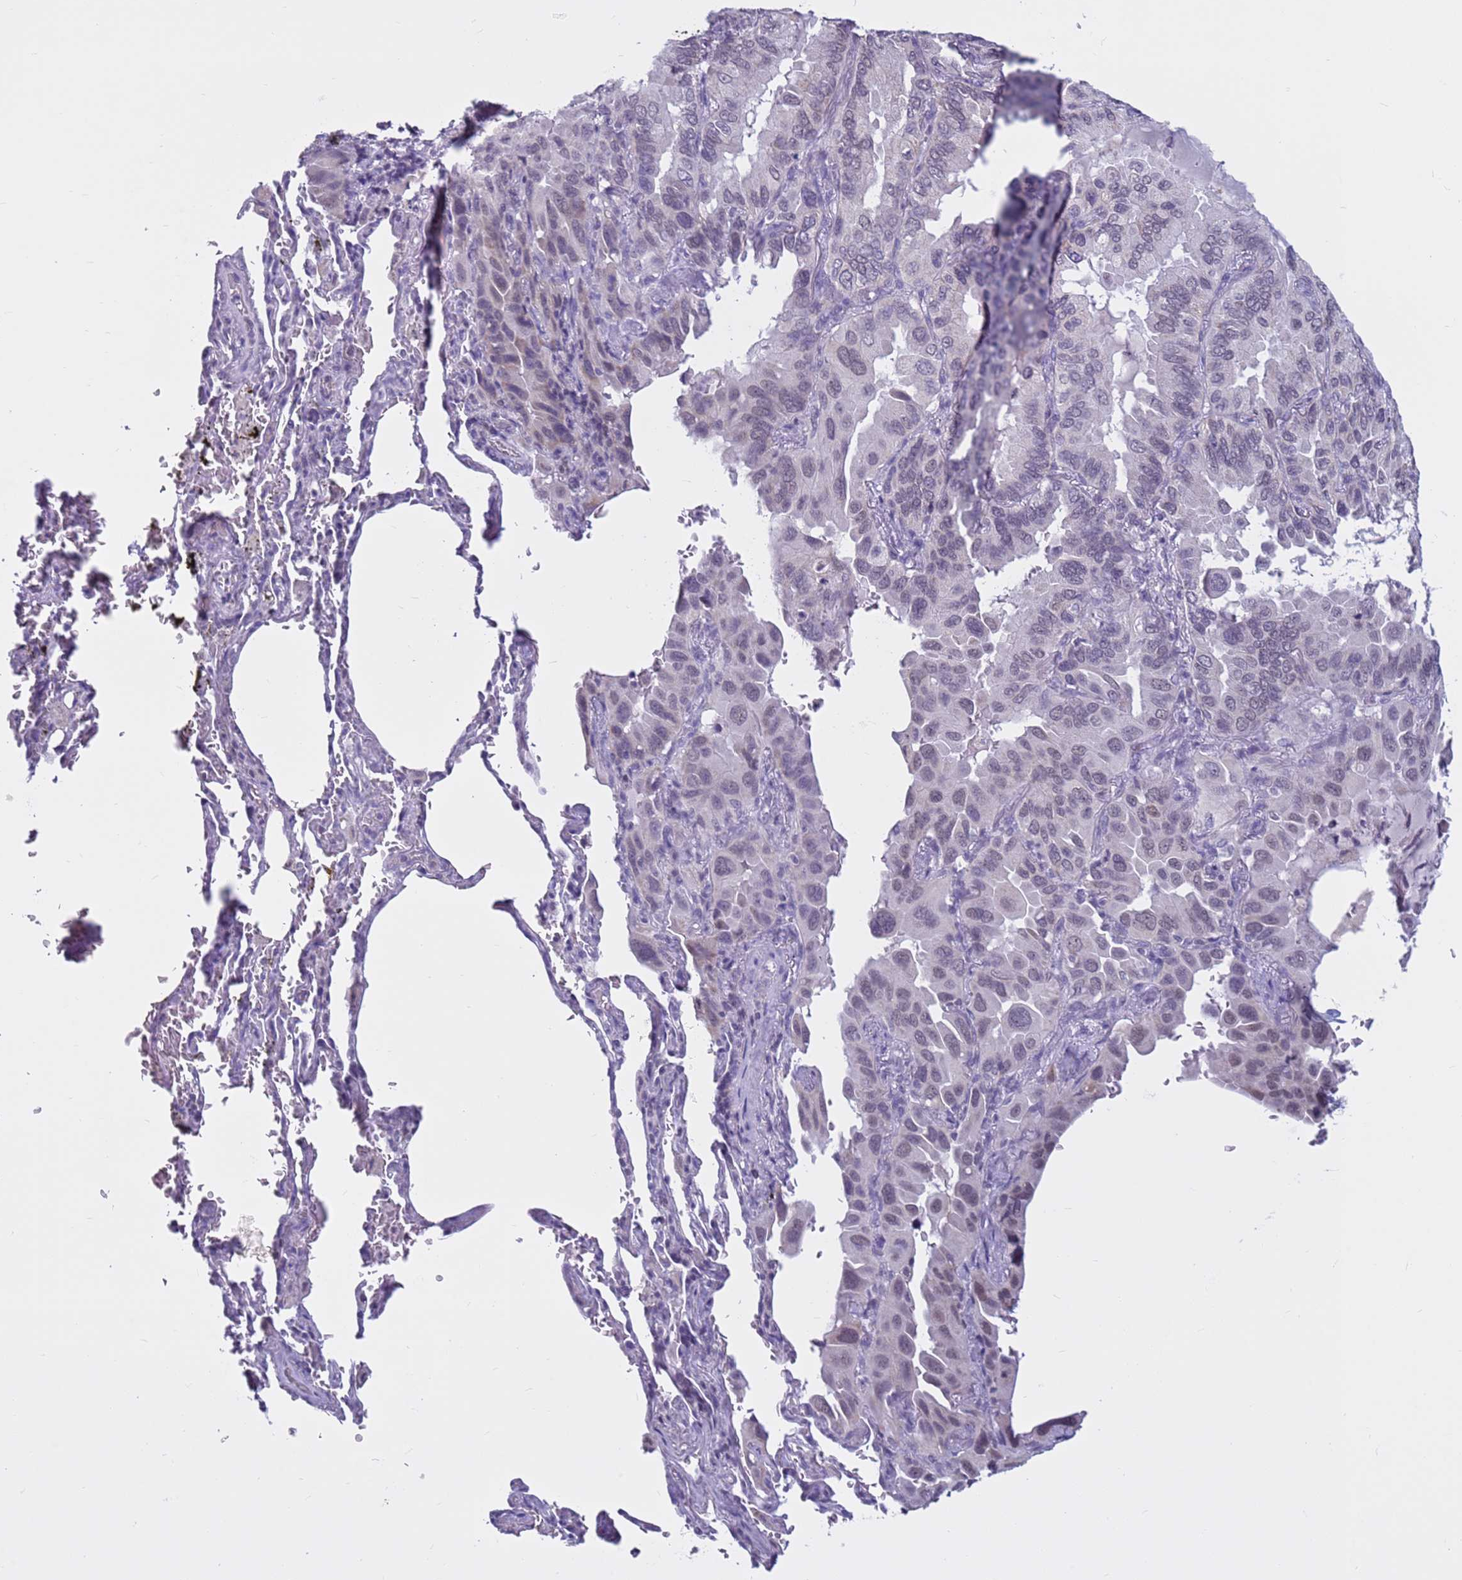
{"staining": {"intensity": "negative", "quantity": "none", "location": "none"}, "tissue": "lung cancer", "cell_type": "Tumor cells", "image_type": "cancer", "snomed": [{"axis": "morphology", "description": "Adenocarcinoma, NOS"}, {"axis": "topography", "description": "Lung"}], "caption": "DAB immunohistochemical staining of lung cancer shows no significant staining in tumor cells. (Immunohistochemistry (ihc), brightfield microscopy, high magnification).", "gene": "CDK2AP2", "patient": {"sex": "male", "age": 64}}